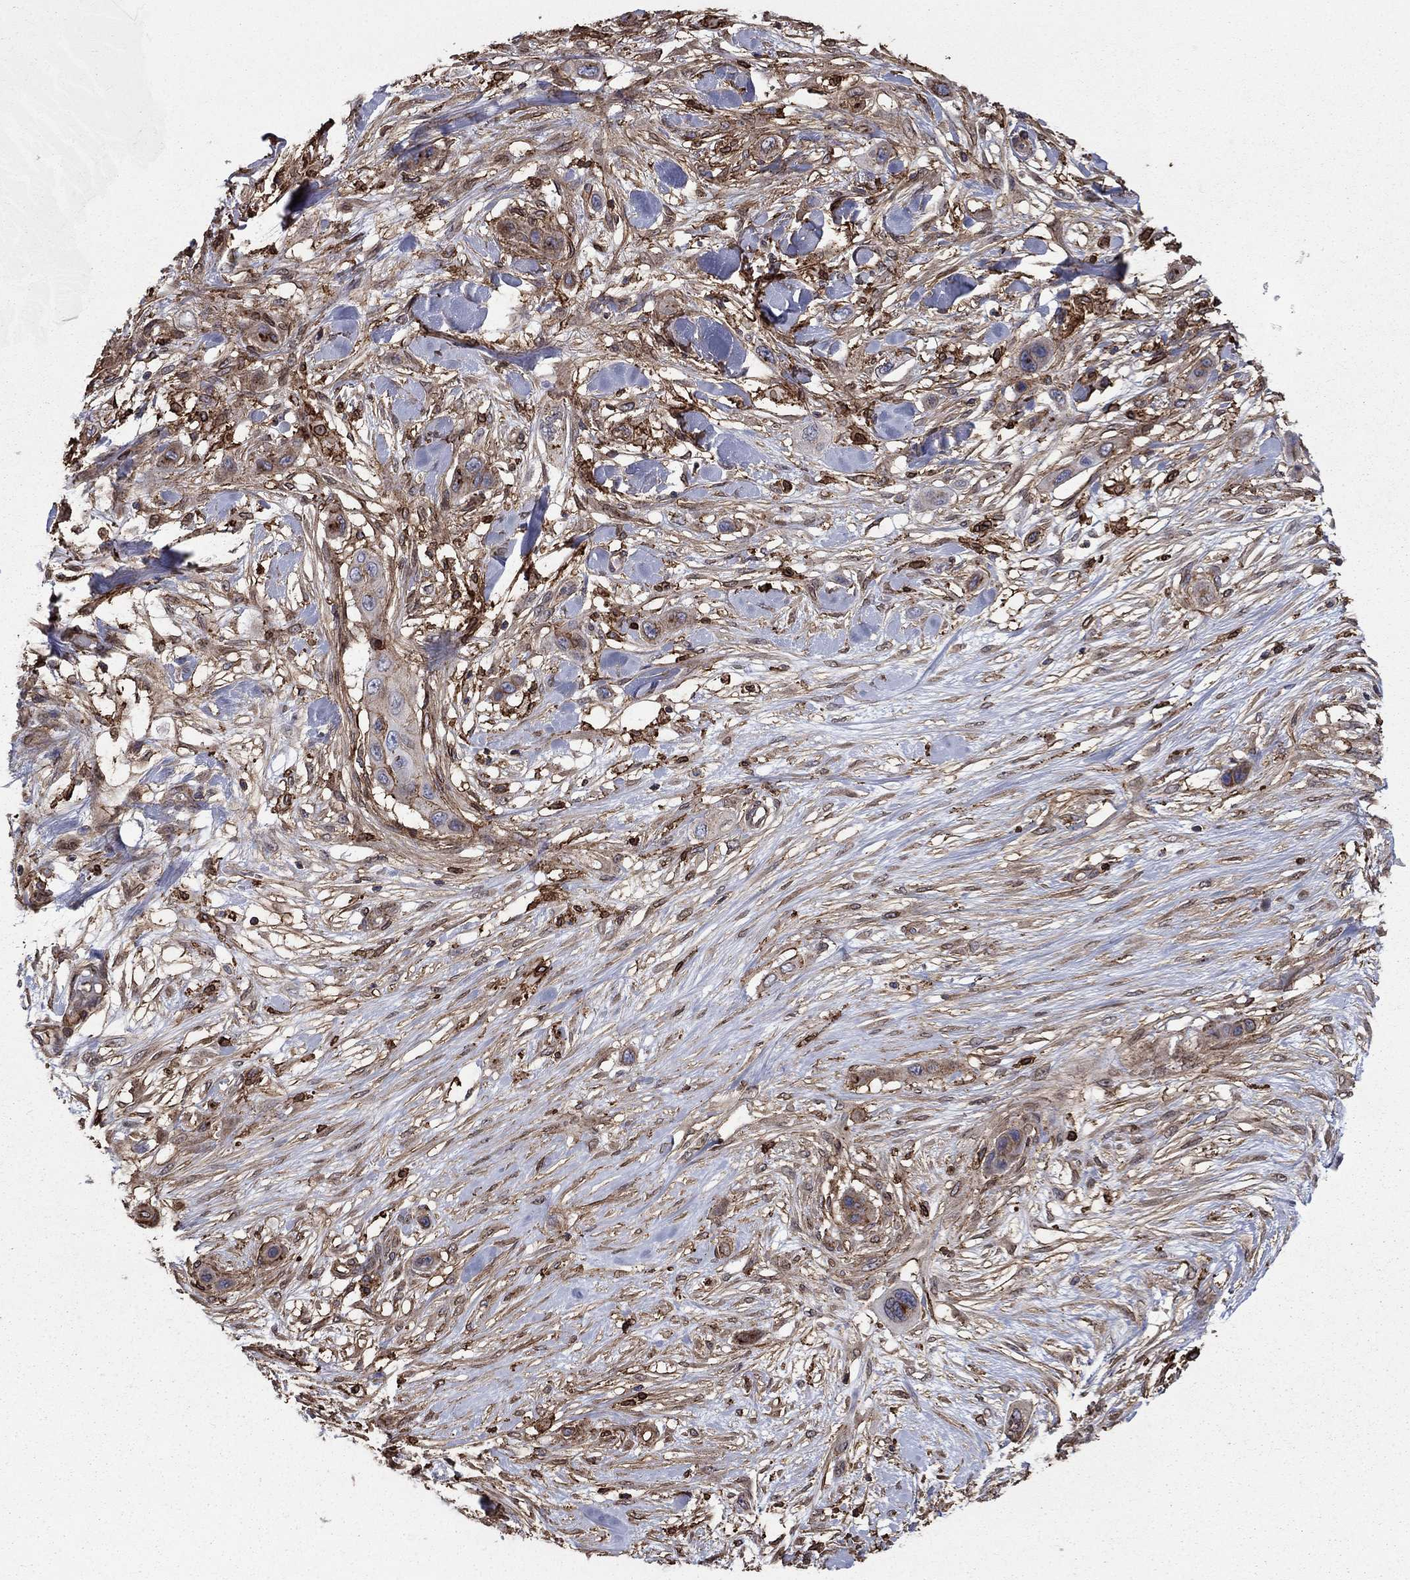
{"staining": {"intensity": "weak", "quantity": "<25%", "location": "cytoplasmic/membranous"}, "tissue": "skin cancer", "cell_type": "Tumor cells", "image_type": "cancer", "snomed": [{"axis": "morphology", "description": "Squamous cell carcinoma, NOS"}, {"axis": "topography", "description": "Skin"}], "caption": "Immunohistochemical staining of skin cancer (squamous cell carcinoma) exhibits no significant positivity in tumor cells.", "gene": "PLAU", "patient": {"sex": "male", "age": 79}}